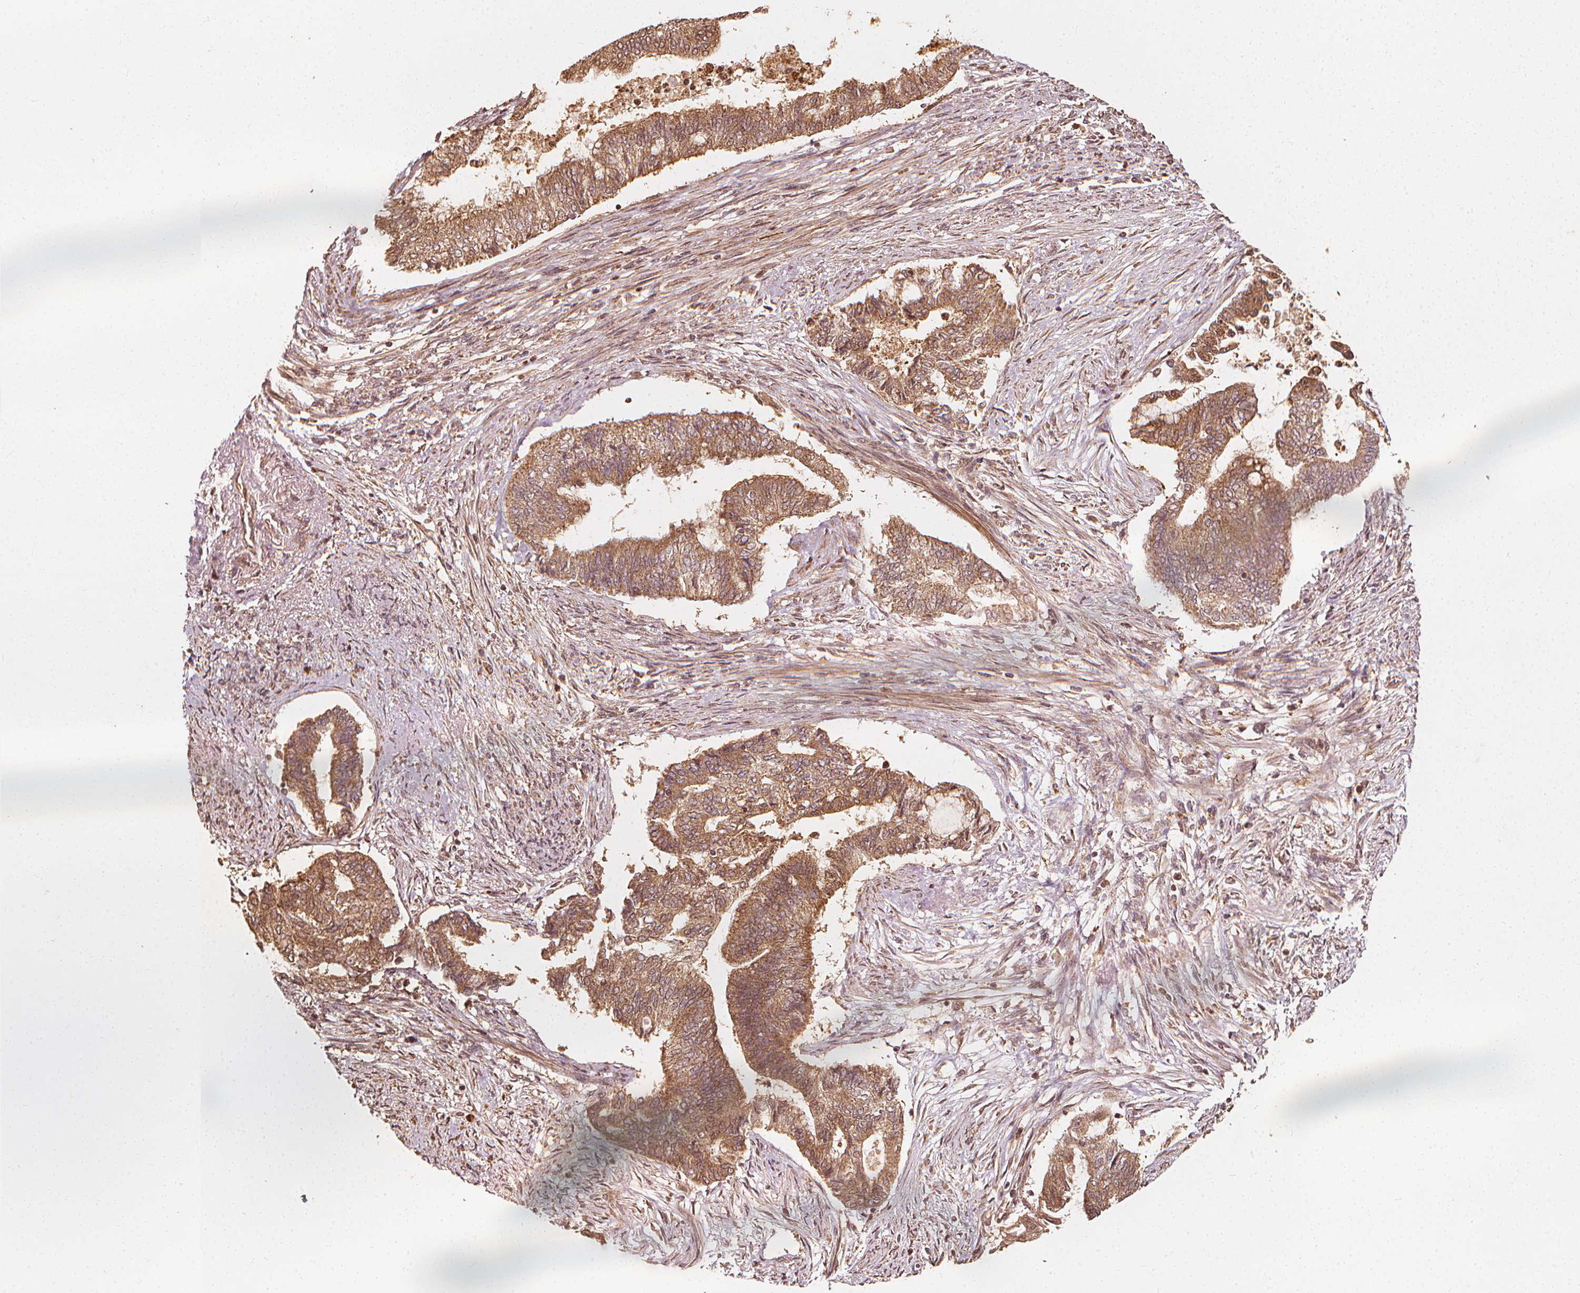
{"staining": {"intensity": "moderate", "quantity": ">75%", "location": "cytoplasmic/membranous"}, "tissue": "endometrial cancer", "cell_type": "Tumor cells", "image_type": "cancer", "snomed": [{"axis": "morphology", "description": "Adenocarcinoma, NOS"}, {"axis": "topography", "description": "Endometrium"}], "caption": "Brown immunohistochemical staining in human endometrial cancer (adenocarcinoma) demonstrates moderate cytoplasmic/membranous staining in approximately >75% of tumor cells.", "gene": "NPC1", "patient": {"sex": "female", "age": 65}}